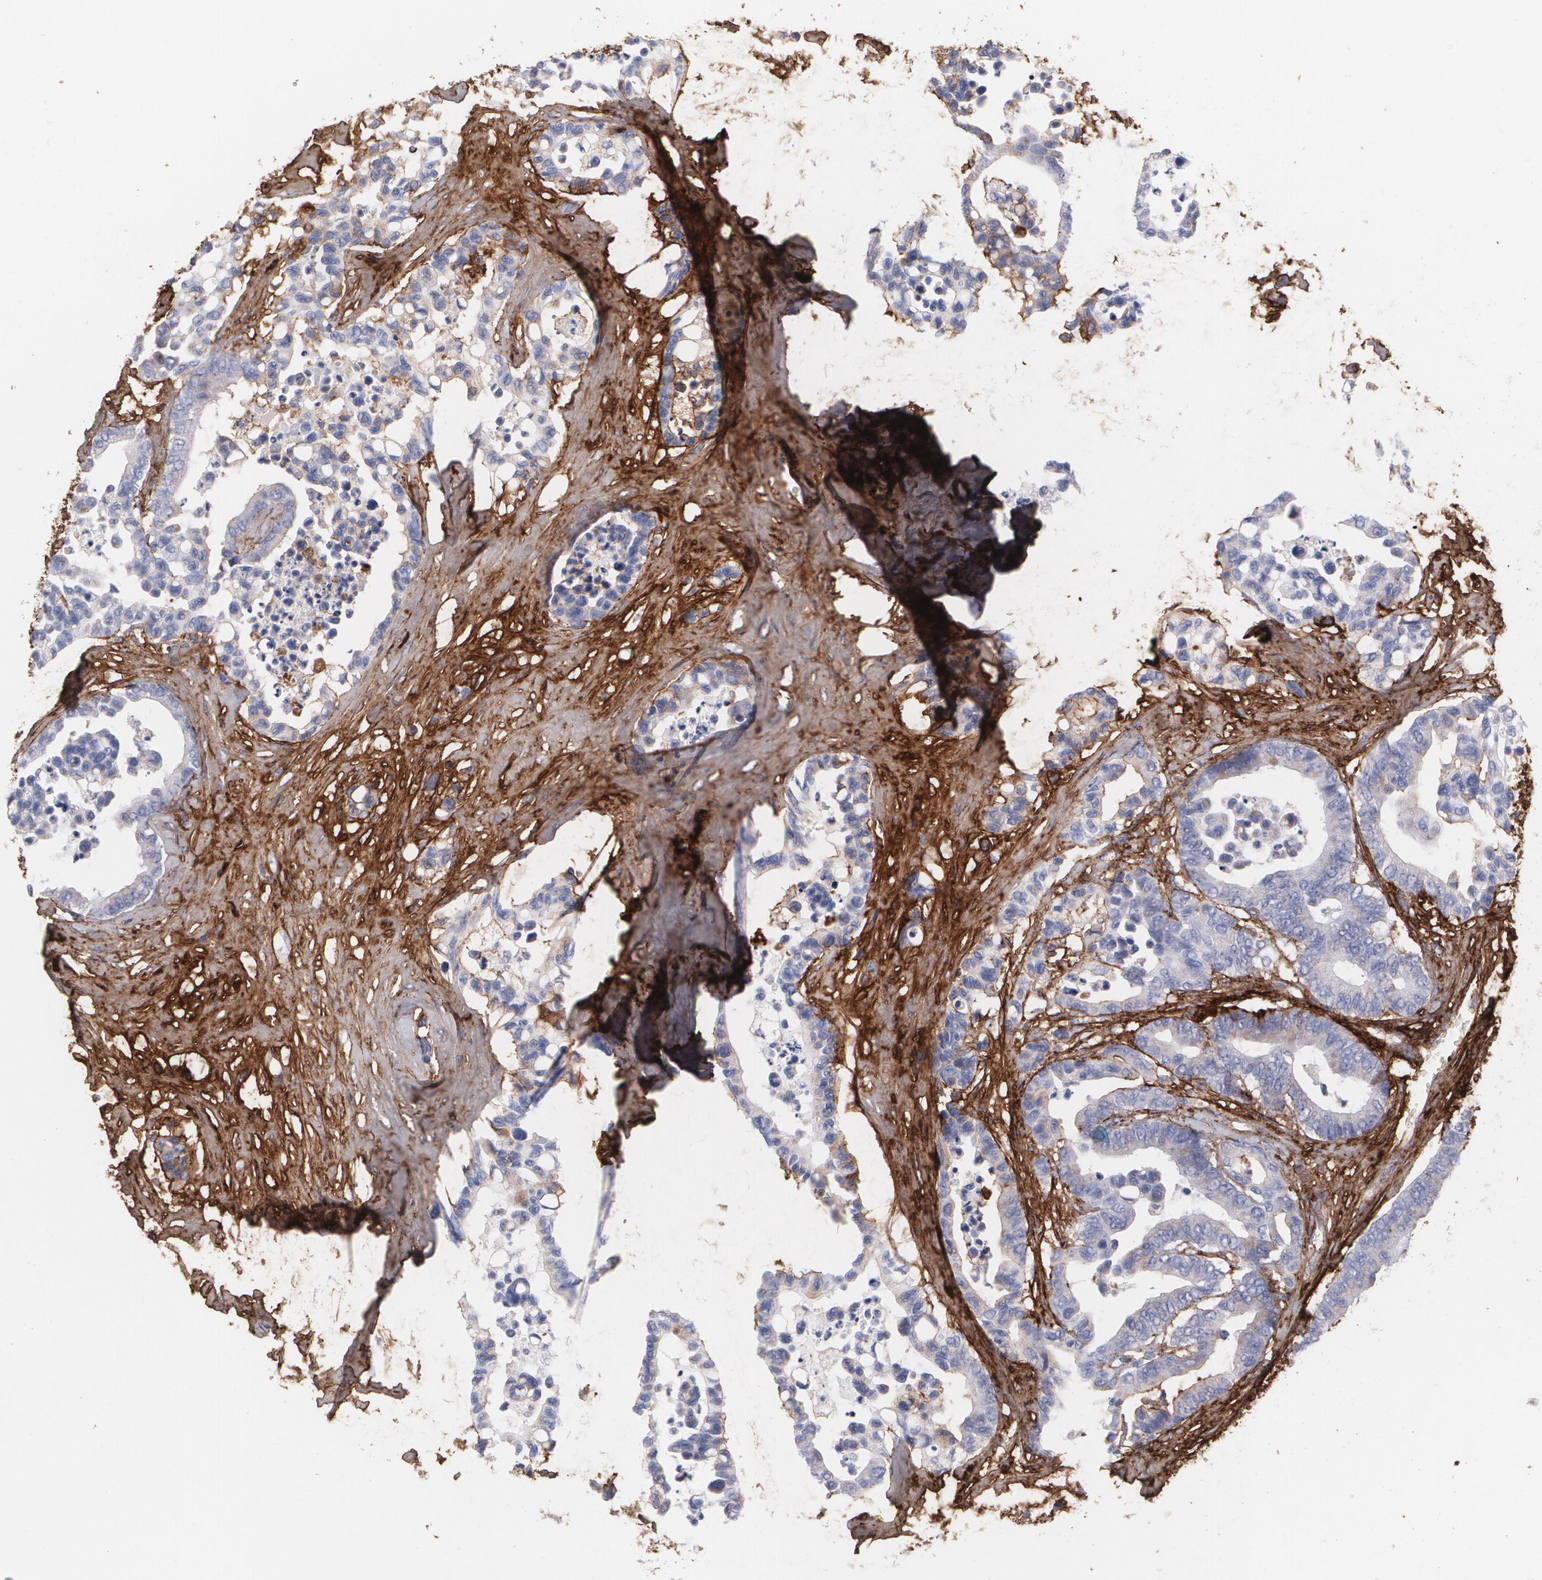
{"staining": {"intensity": "weak", "quantity": ">75%", "location": "cytoplasmic/membranous"}, "tissue": "colorectal cancer", "cell_type": "Tumor cells", "image_type": "cancer", "snomed": [{"axis": "morphology", "description": "Adenocarcinoma, NOS"}, {"axis": "topography", "description": "Colon"}], "caption": "Immunohistochemistry (IHC) of adenocarcinoma (colorectal) reveals low levels of weak cytoplasmic/membranous positivity in about >75% of tumor cells.", "gene": "FBLN1", "patient": {"sex": "male", "age": 82}}